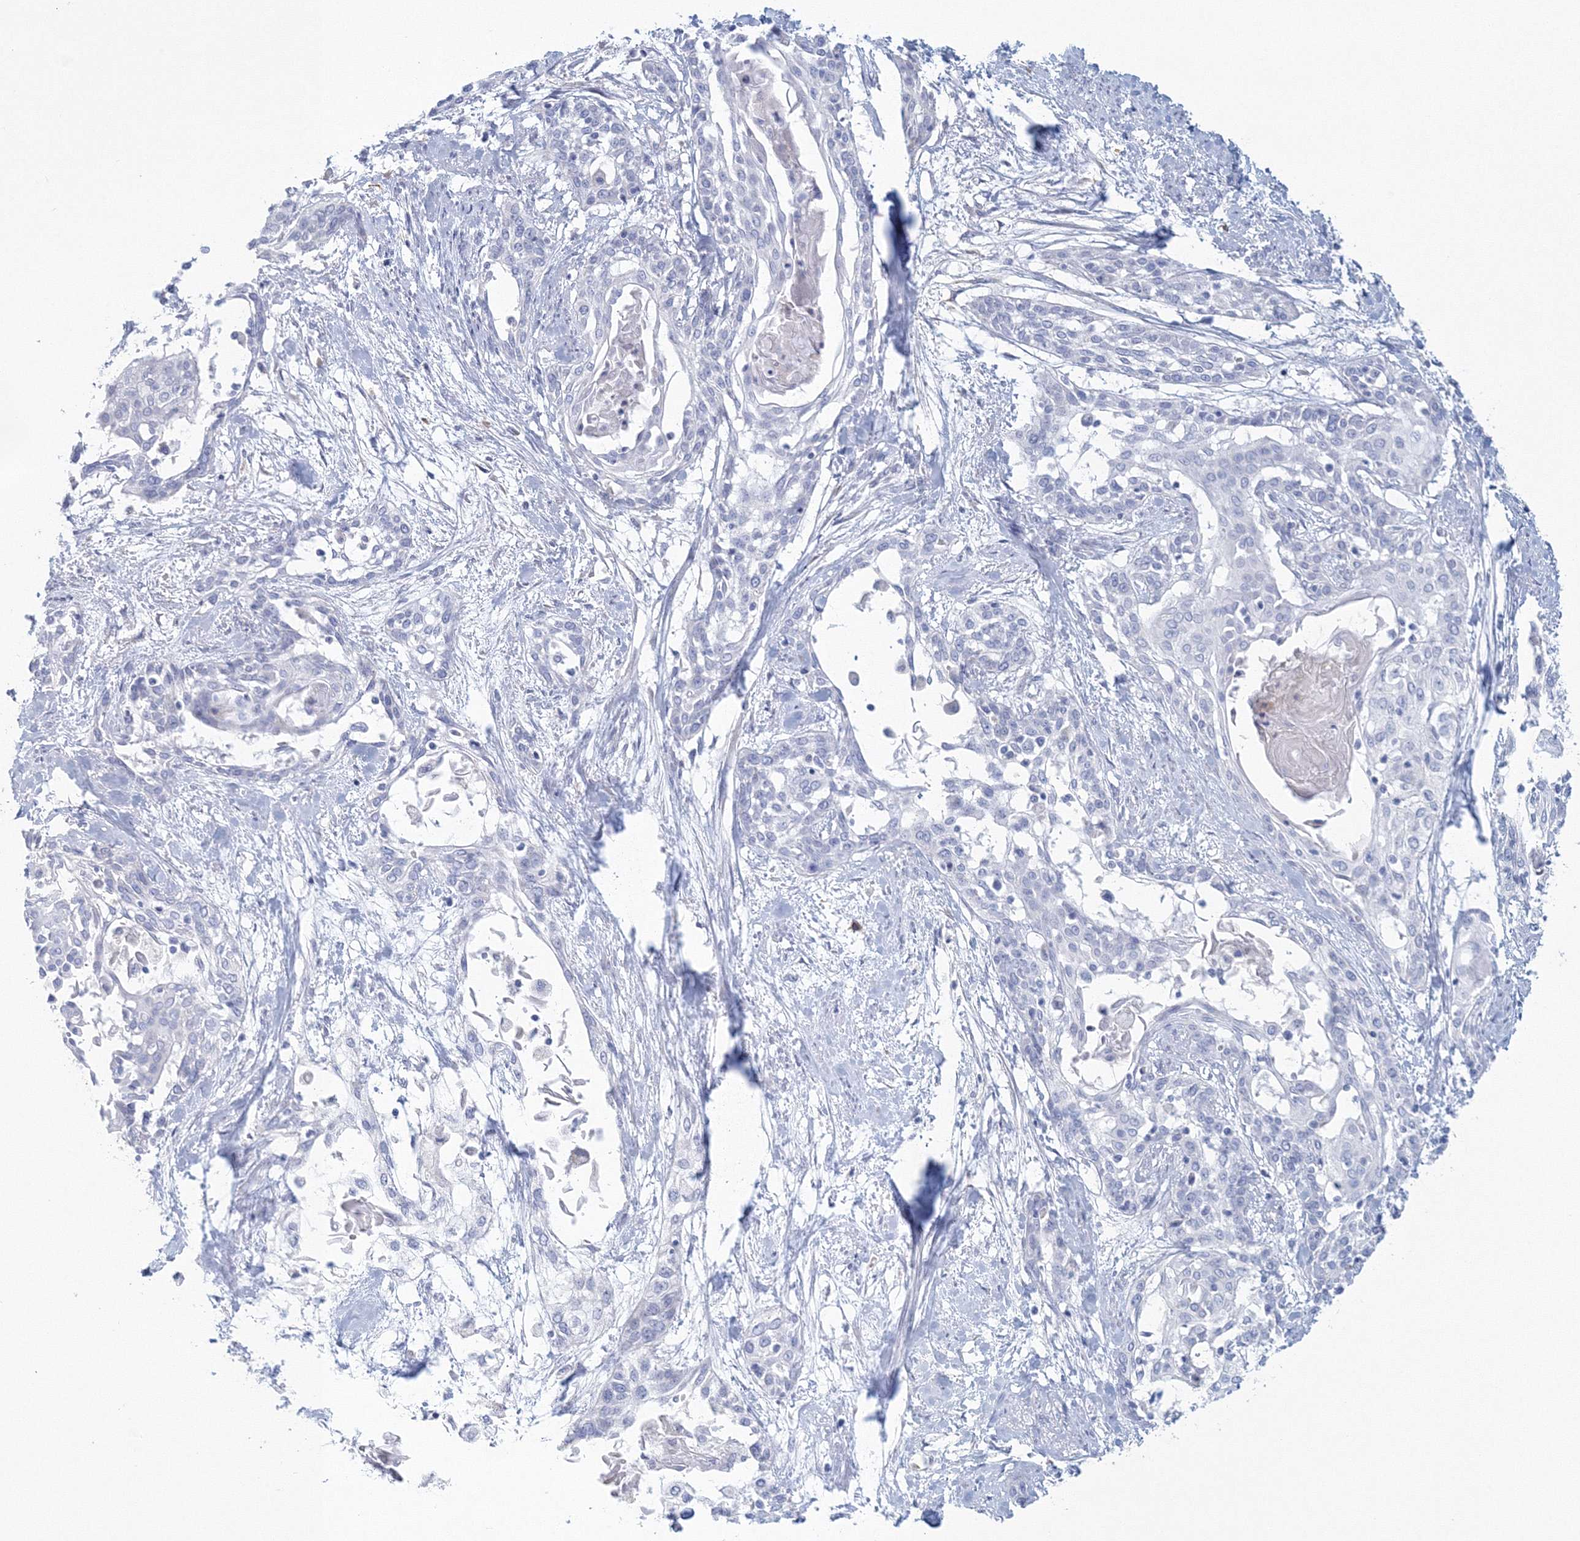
{"staining": {"intensity": "negative", "quantity": "none", "location": "none"}, "tissue": "cervical cancer", "cell_type": "Tumor cells", "image_type": "cancer", "snomed": [{"axis": "morphology", "description": "Squamous cell carcinoma, NOS"}, {"axis": "topography", "description": "Cervix"}], "caption": "Tumor cells show no significant protein positivity in cervical cancer (squamous cell carcinoma).", "gene": "VSIG1", "patient": {"sex": "female", "age": 57}}